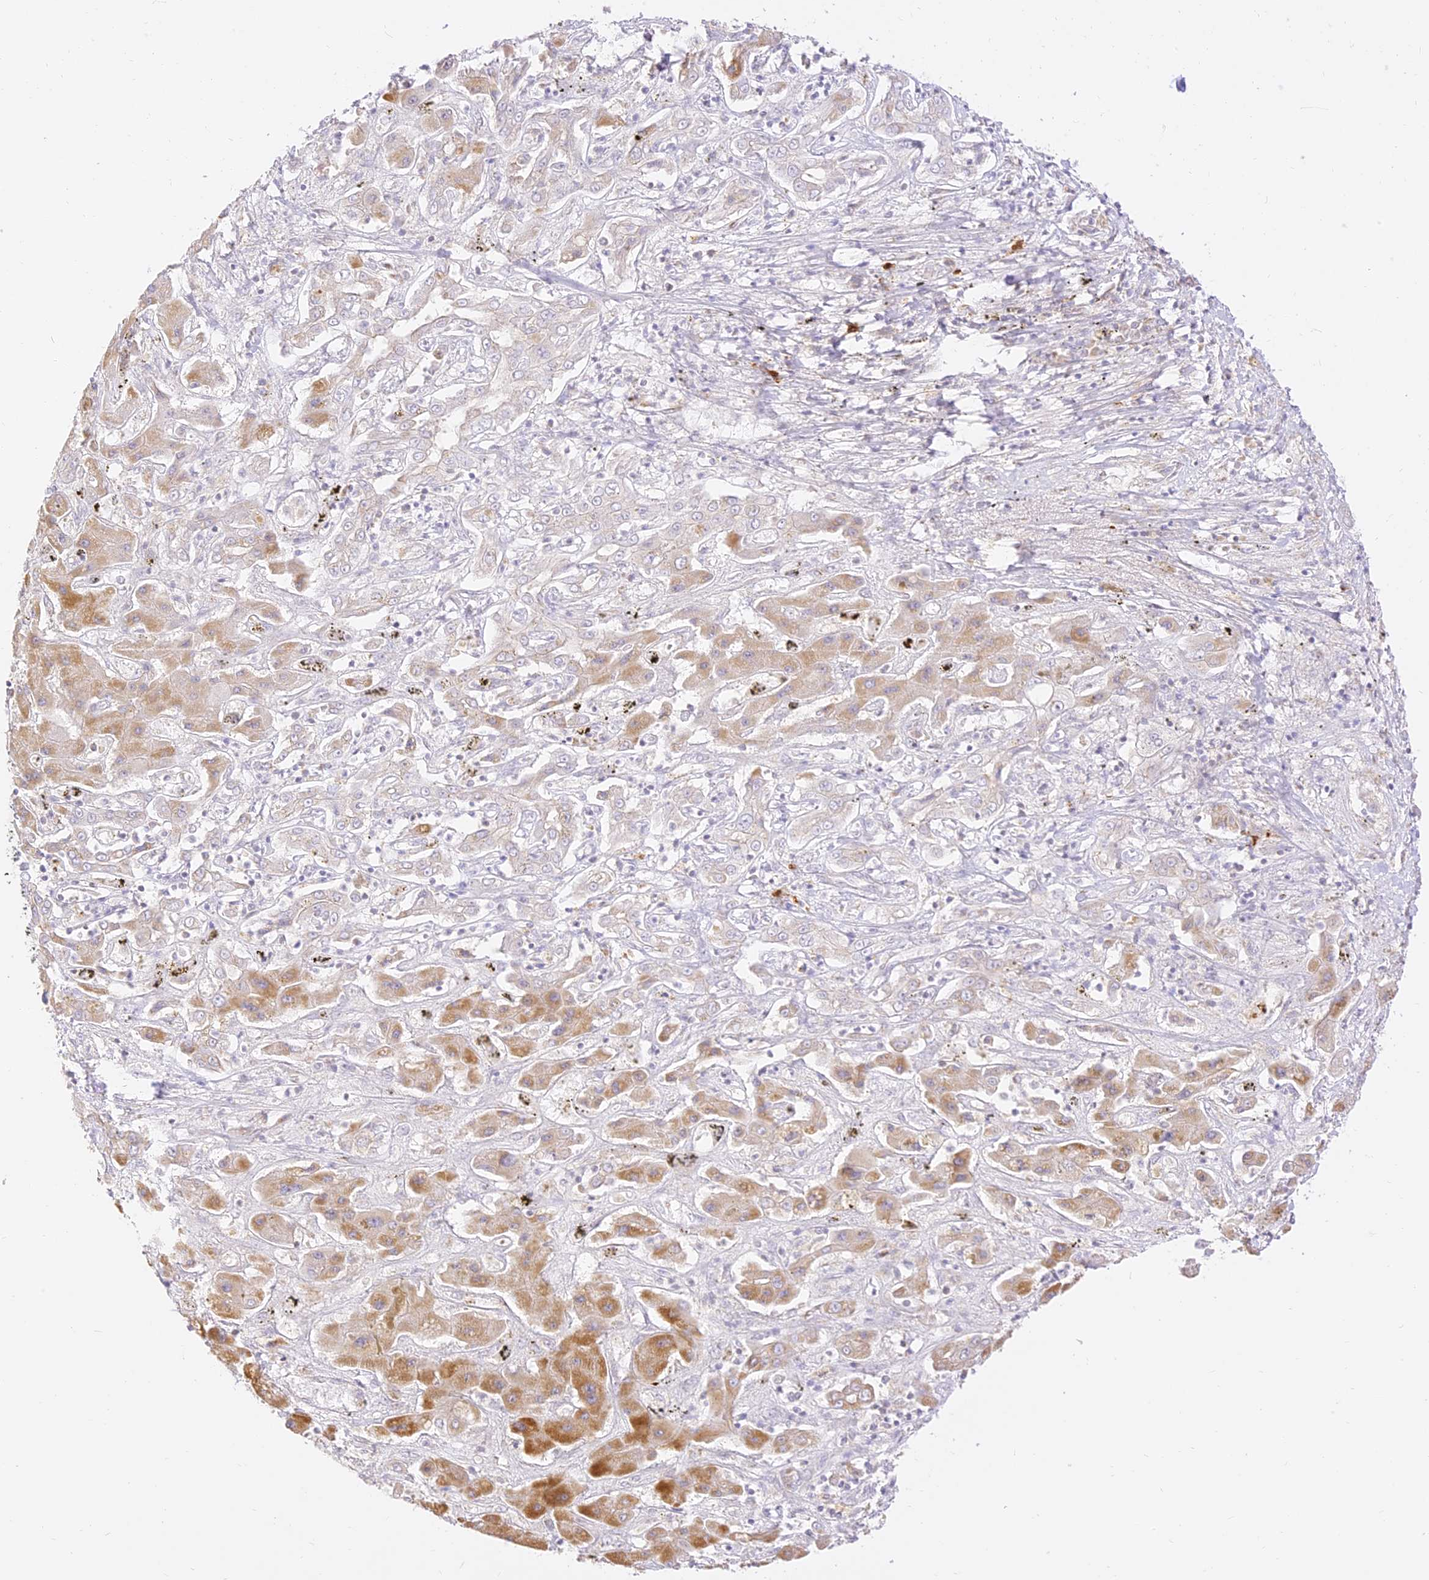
{"staining": {"intensity": "moderate", "quantity": "25%-75%", "location": "cytoplasmic/membranous"}, "tissue": "liver cancer", "cell_type": "Tumor cells", "image_type": "cancer", "snomed": [{"axis": "morphology", "description": "Cholangiocarcinoma"}, {"axis": "topography", "description": "Liver"}], "caption": "Human liver cholangiocarcinoma stained for a protein (brown) exhibits moderate cytoplasmic/membranous positive expression in approximately 25%-75% of tumor cells.", "gene": "LRRC15", "patient": {"sex": "male", "age": 67}}